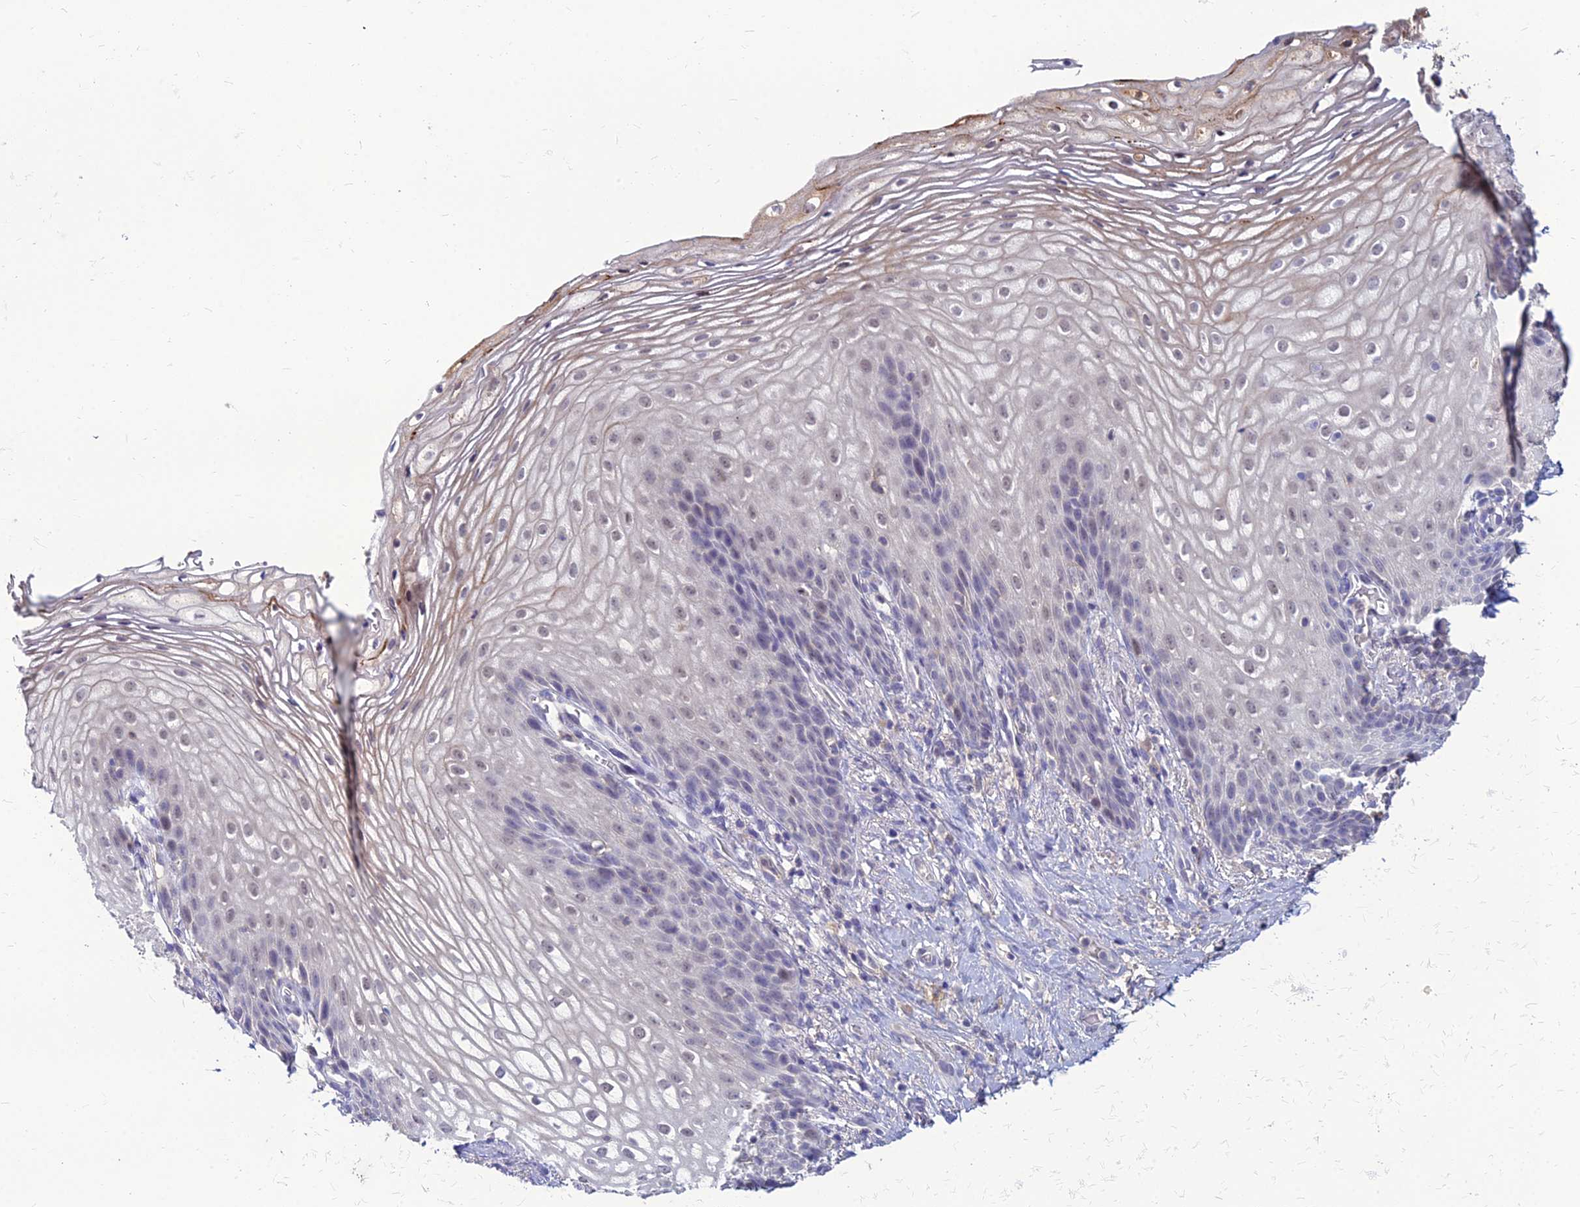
{"staining": {"intensity": "weak", "quantity": "<25%", "location": "cytoplasmic/membranous,nuclear"}, "tissue": "vagina", "cell_type": "Squamous epithelial cells", "image_type": "normal", "snomed": [{"axis": "morphology", "description": "Normal tissue, NOS"}, {"axis": "topography", "description": "Vagina"}], "caption": "An IHC photomicrograph of unremarkable vagina is shown. There is no staining in squamous epithelial cells of vagina.", "gene": "GOLGA6A", "patient": {"sex": "female", "age": 60}}